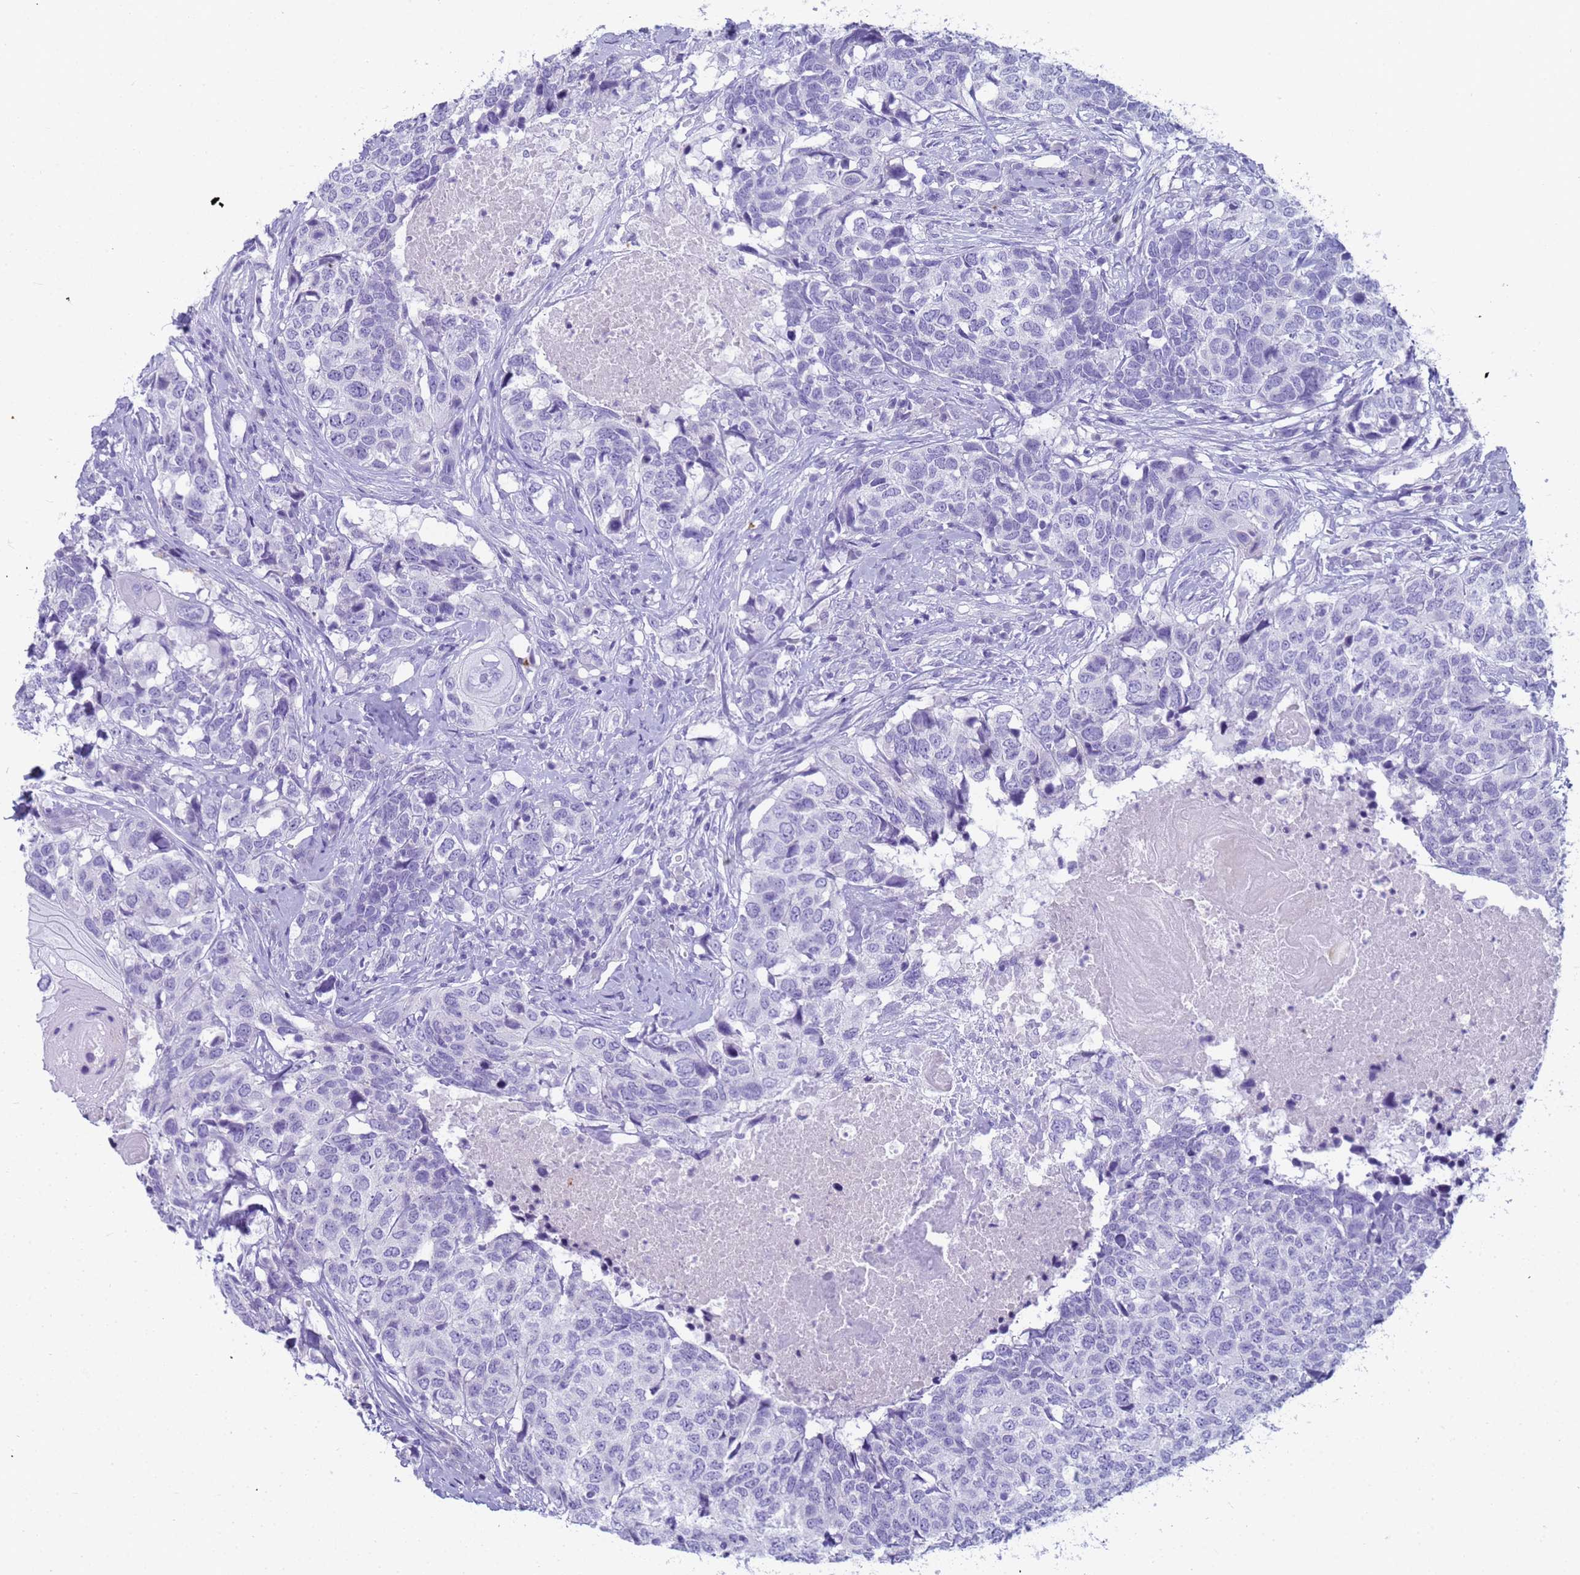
{"staining": {"intensity": "negative", "quantity": "none", "location": "none"}, "tissue": "head and neck cancer", "cell_type": "Tumor cells", "image_type": "cancer", "snomed": [{"axis": "morphology", "description": "Squamous cell carcinoma, NOS"}, {"axis": "topography", "description": "Head-Neck"}], "caption": "There is no significant expression in tumor cells of head and neck cancer (squamous cell carcinoma). (DAB immunohistochemistry (IHC) visualized using brightfield microscopy, high magnification).", "gene": "RNASE2", "patient": {"sex": "male", "age": 66}}